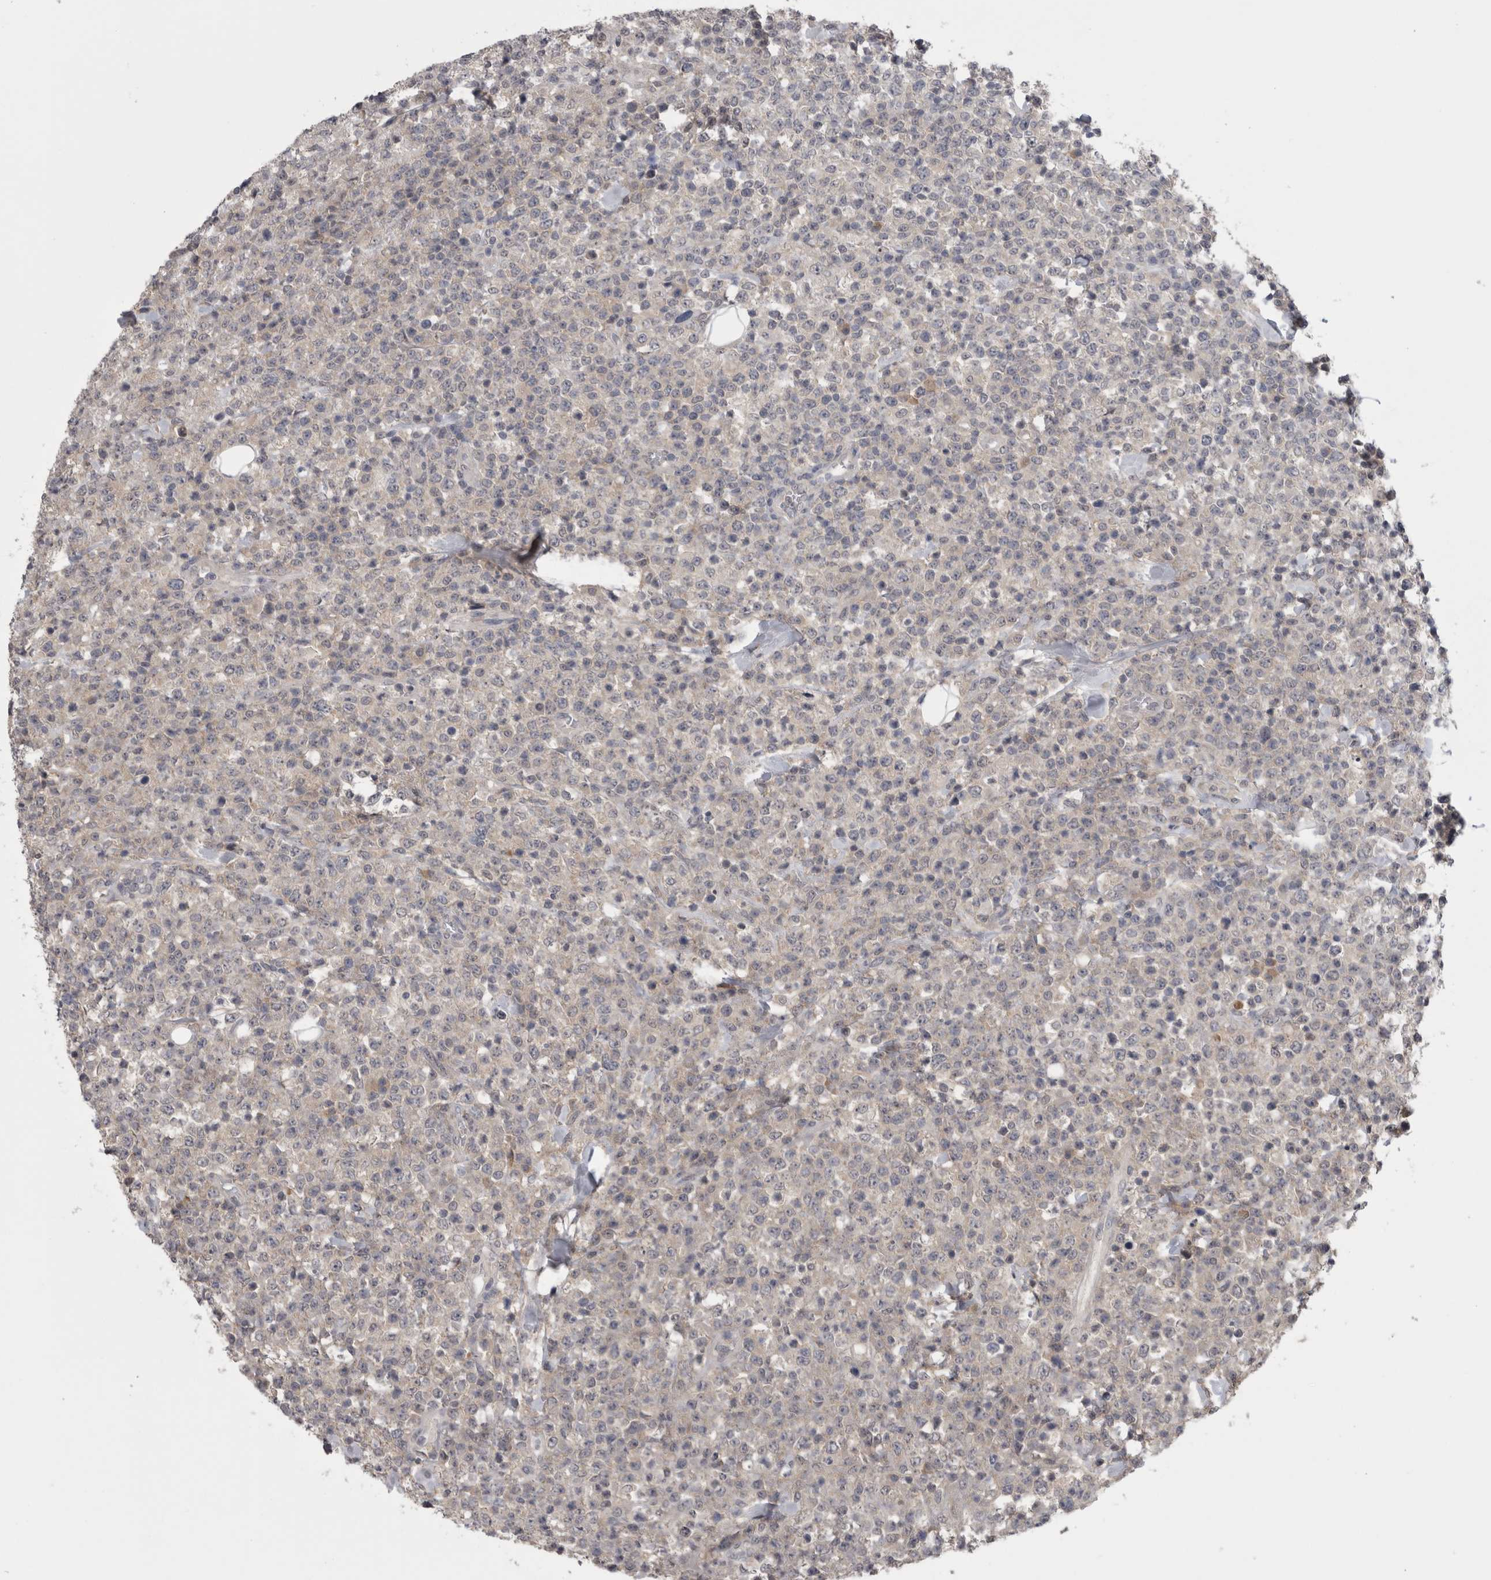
{"staining": {"intensity": "negative", "quantity": "none", "location": "none"}, "tissue": "lymphoma", "cell_type": "Tumor cells", "image_type": "cancer", "snomed": [{"axis": "morphology", "description": "Malignant lymphoma, non-Hodgkin's type, High grade"}, {"axis": "topography", "description": "Colon"}], "caption": "DAB immunohistochemical staining of human lymphoma shows no significant expression in tumor cells.", "gene": "ZNF114", "patient": {"sex": "female", "age": 53}}